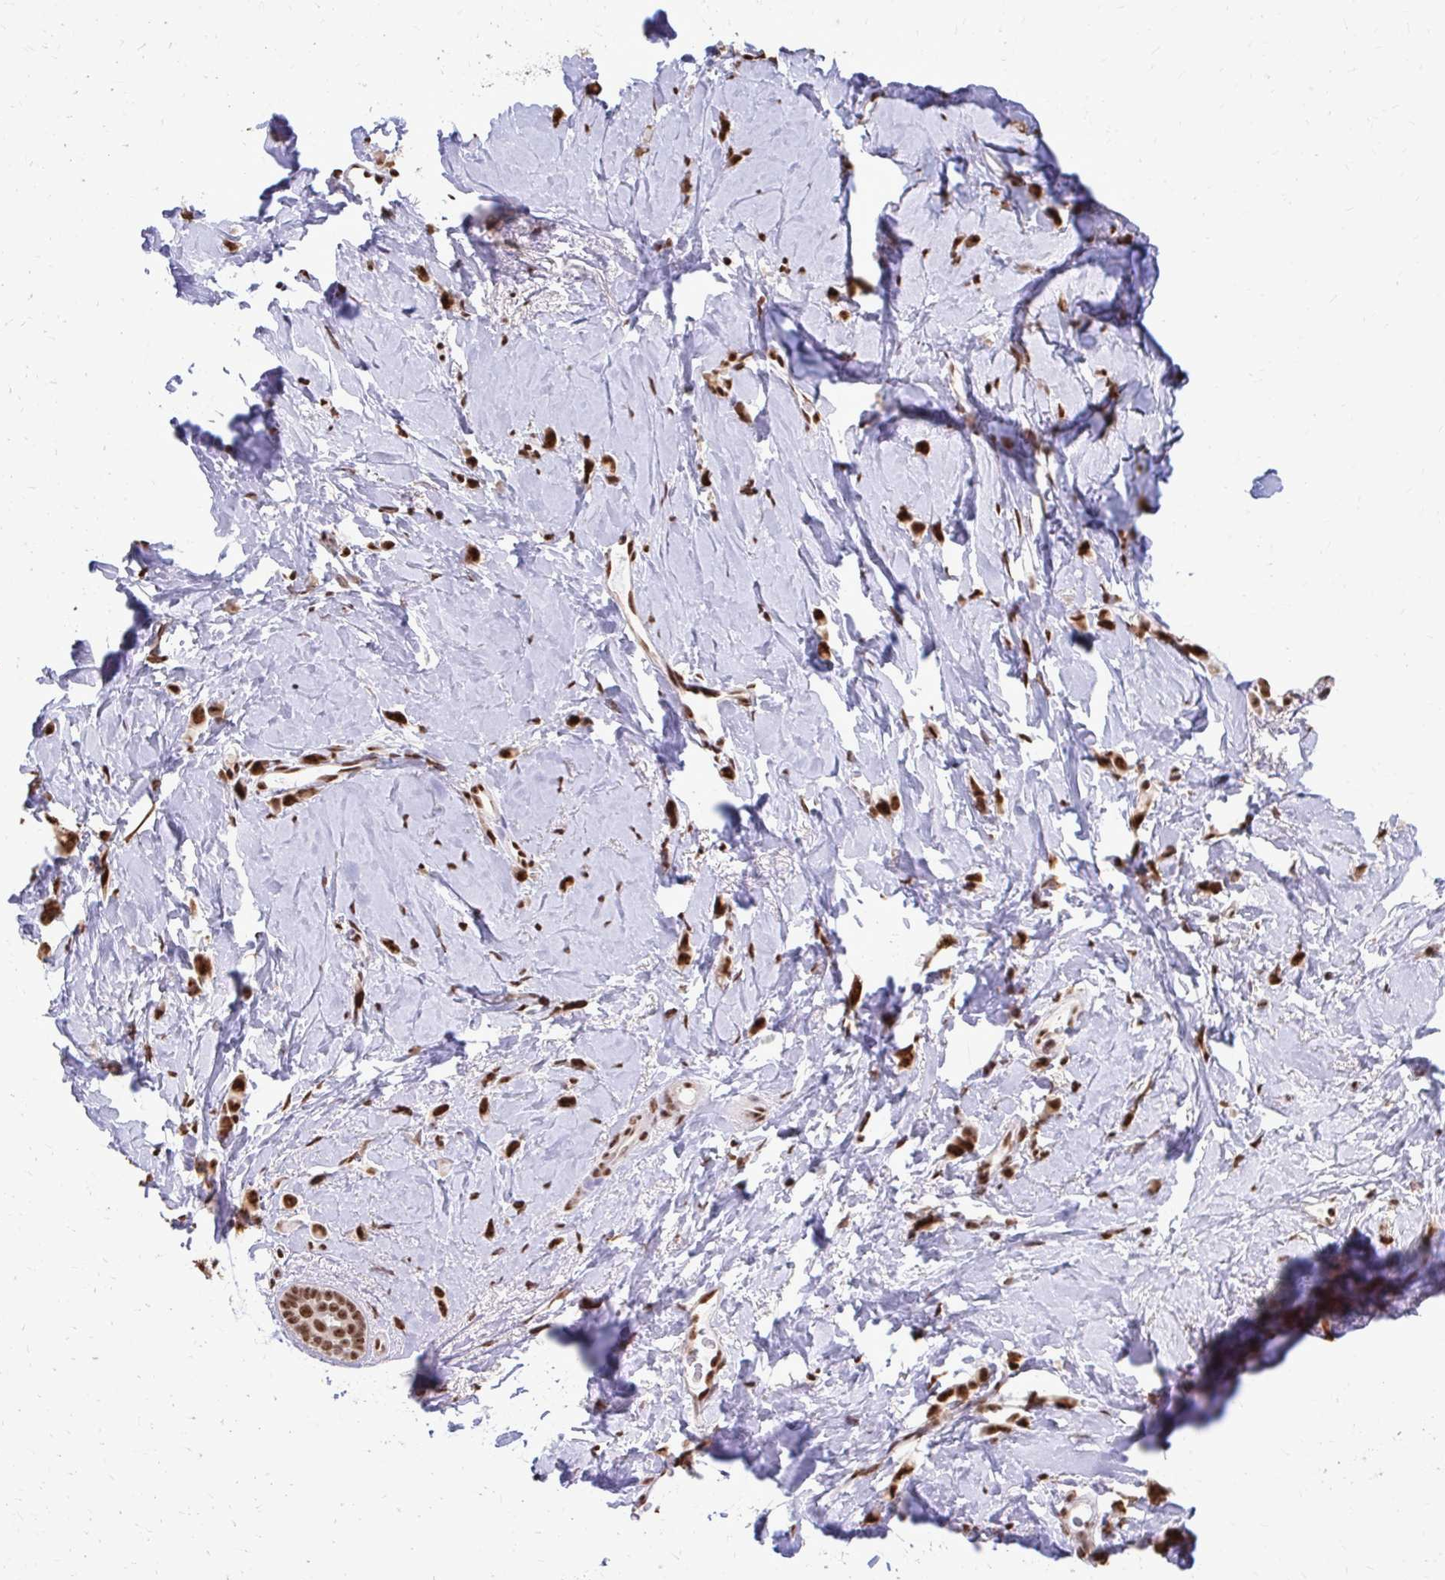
{"staining": {"intensity": "strong", "quantity": ">75%", "location": "nuclear"}, "tissue": "breast cancer", "cell_type": "Tumor cells", "image_type": "cancer", "snomed": [{"axis": "morphology", "description": "Lobular carcinoma"}, {"axis": "topography", "description": "Breast"}], "caption": "Tumor cells display high levels of strong nuclear staining in approximately >75% of cells in breast lobular carcinoma.", "gene": "SNRPA", "patient": {"sex": "female", "age": 66}}